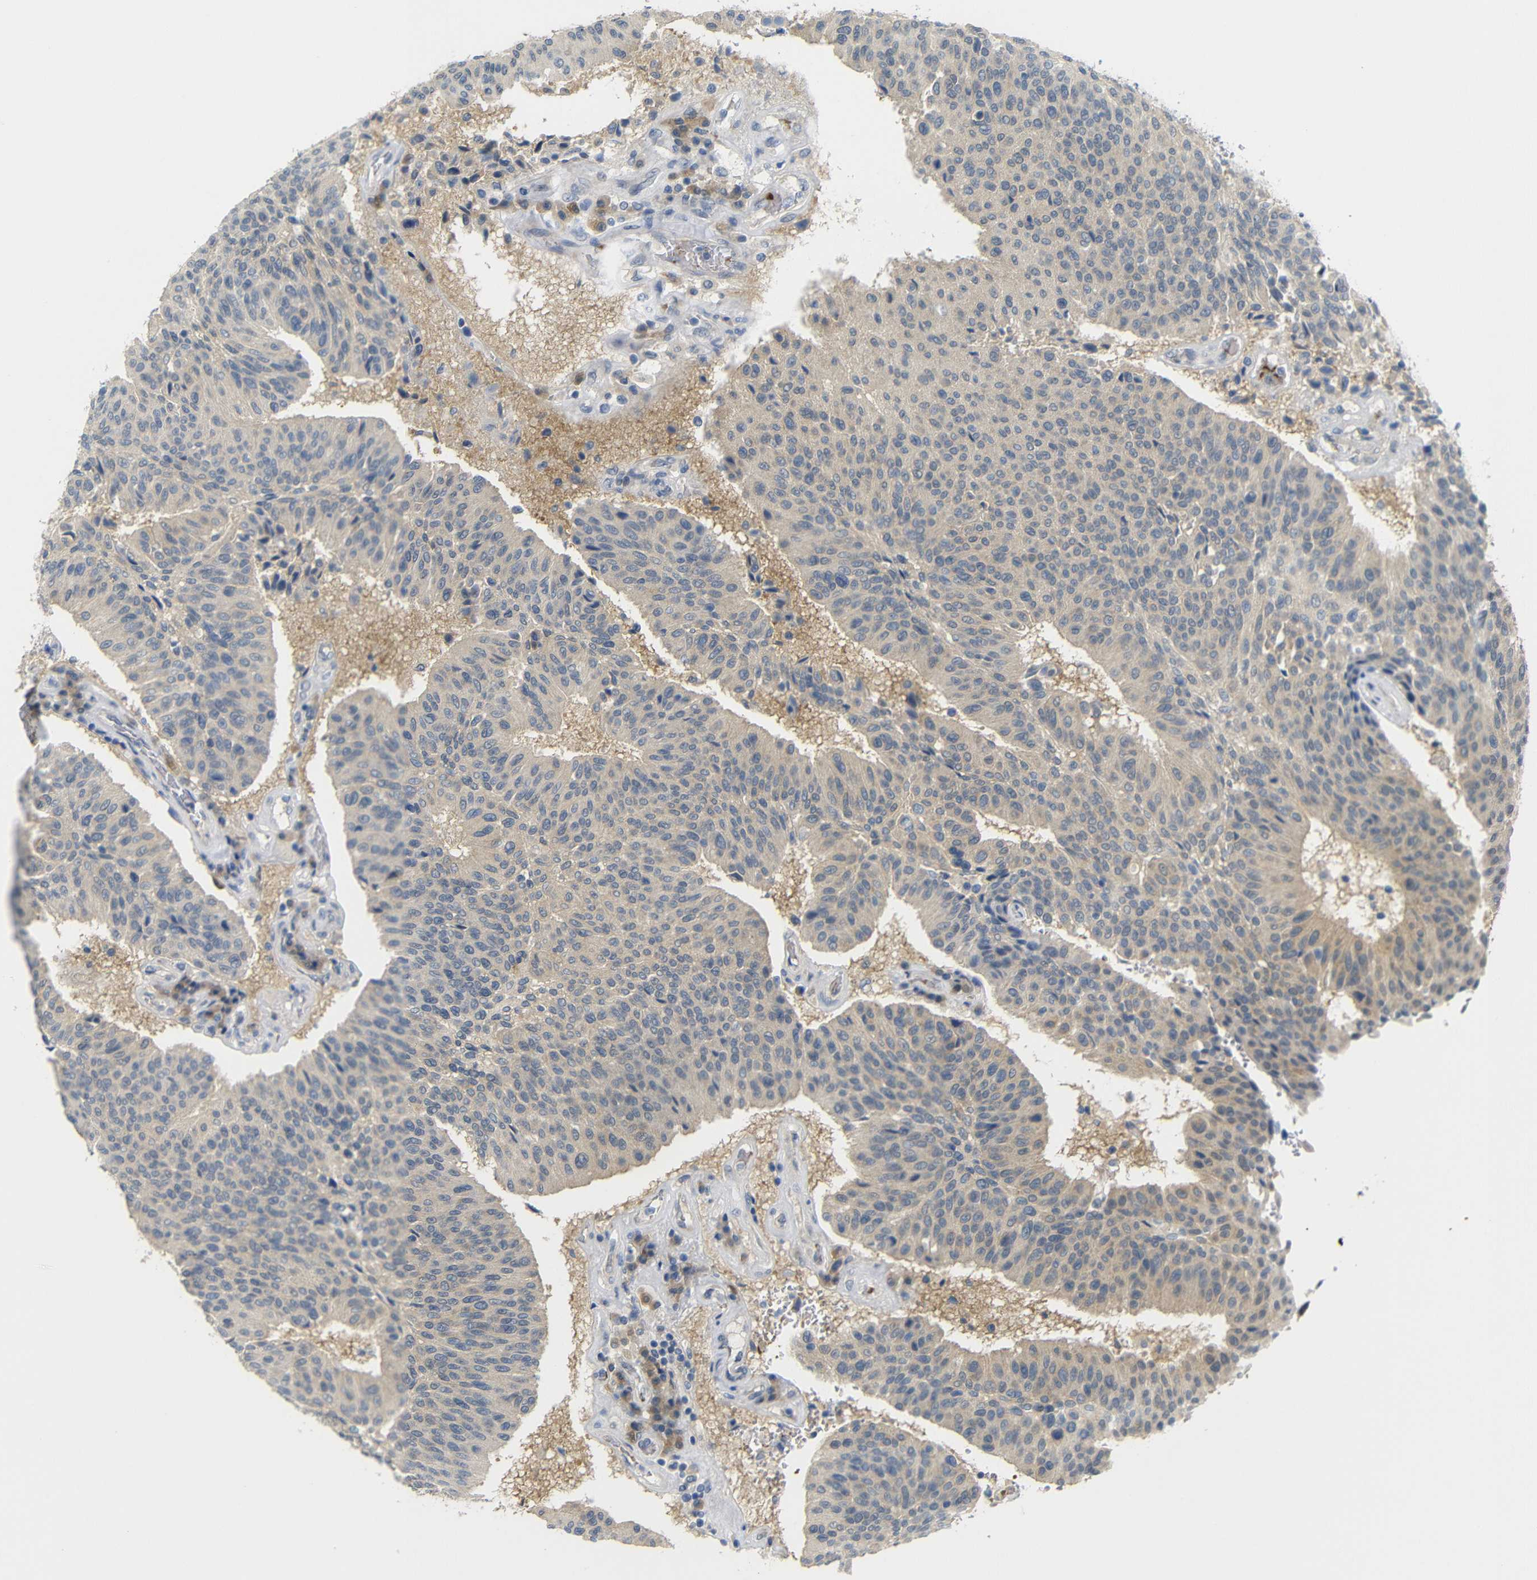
{"staining": {"intensity": "weak", "quantity": "25%-75%", "location": "cytoplasmic/membranous"}, "tissue": "urothelial cancer", "cell_type": "Tumor cells", "image_type": "cancer", "snomed": [{"axis": "morphology", "description": "Urothelial carcinoma, High grade"}, {"axis": "topography", "description": "Urinary bladder"}], "caption": "Urothelial carcinoma (high-grade) stained with DAB (3,3'-diaminobenzidine) IHC displays low levels of weak cytoplasmic/membranous expression in approximately 25%-75% of tumor cells. The staining was performed using DAB, with brown indicating positive protein expression. Nuclei are stained blue with hematoxylin.", "gene": "TBC1D32", "patient": {"sex": "male", "age": 66}}